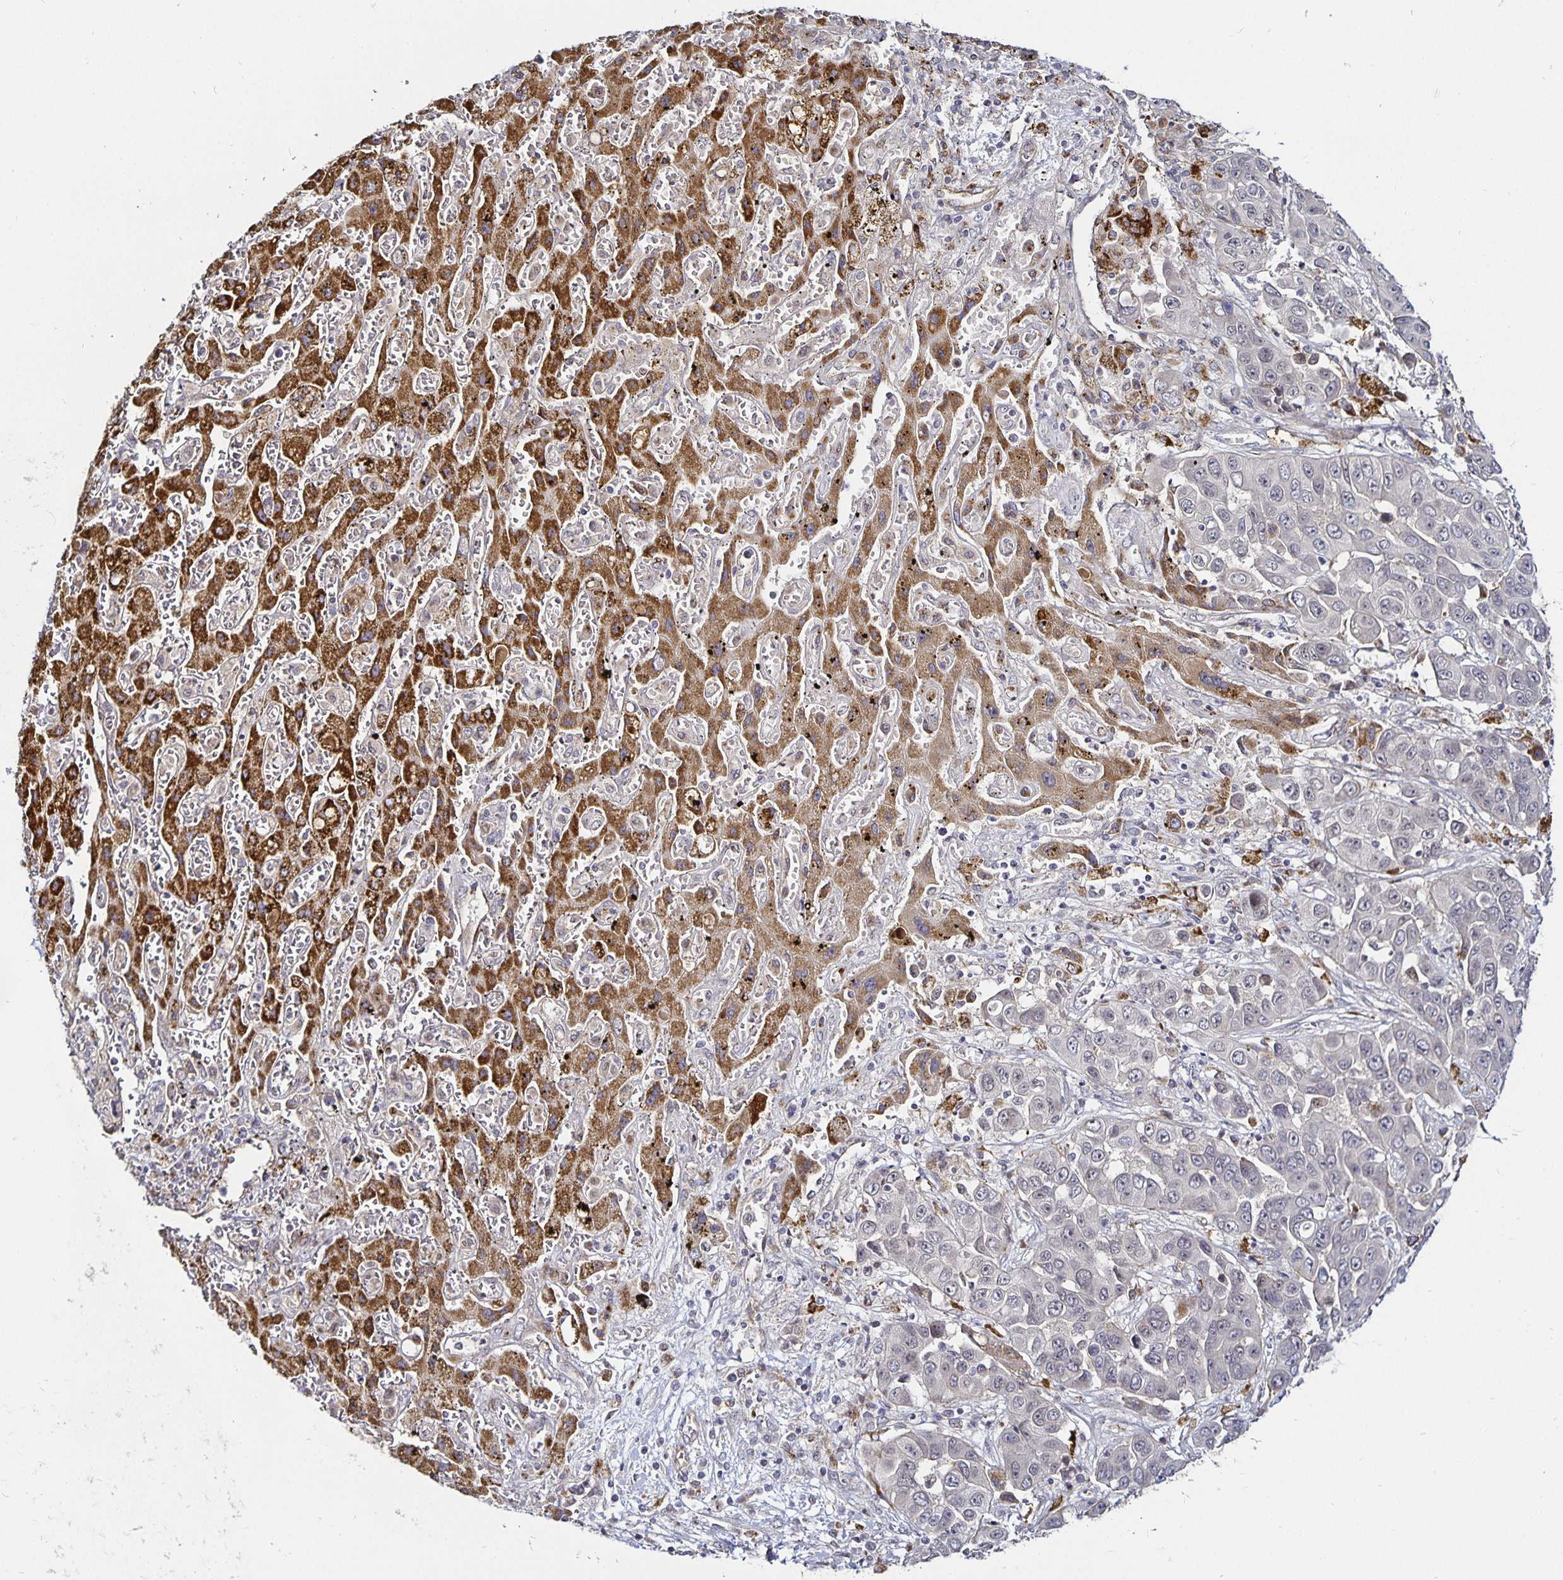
{"staining": {"intensity": "negative", "quantity": "none", "location": "none"}, "tissue": "liver cancer", "cell_type": "Tumor cells", "image_type": "cancer", "snomed": [{"axis": "morphology", "description": "Cholangiocarcinoma"}, {"axis": "topography", "description": "Liver"}], "caption": "A high-resolution image shows immunohistochemistry staining of liver cancer, which displays no significant staining in tumor cells.", "gene": "CYP27A1", "patient": {"sex": "female", "age": 52}}